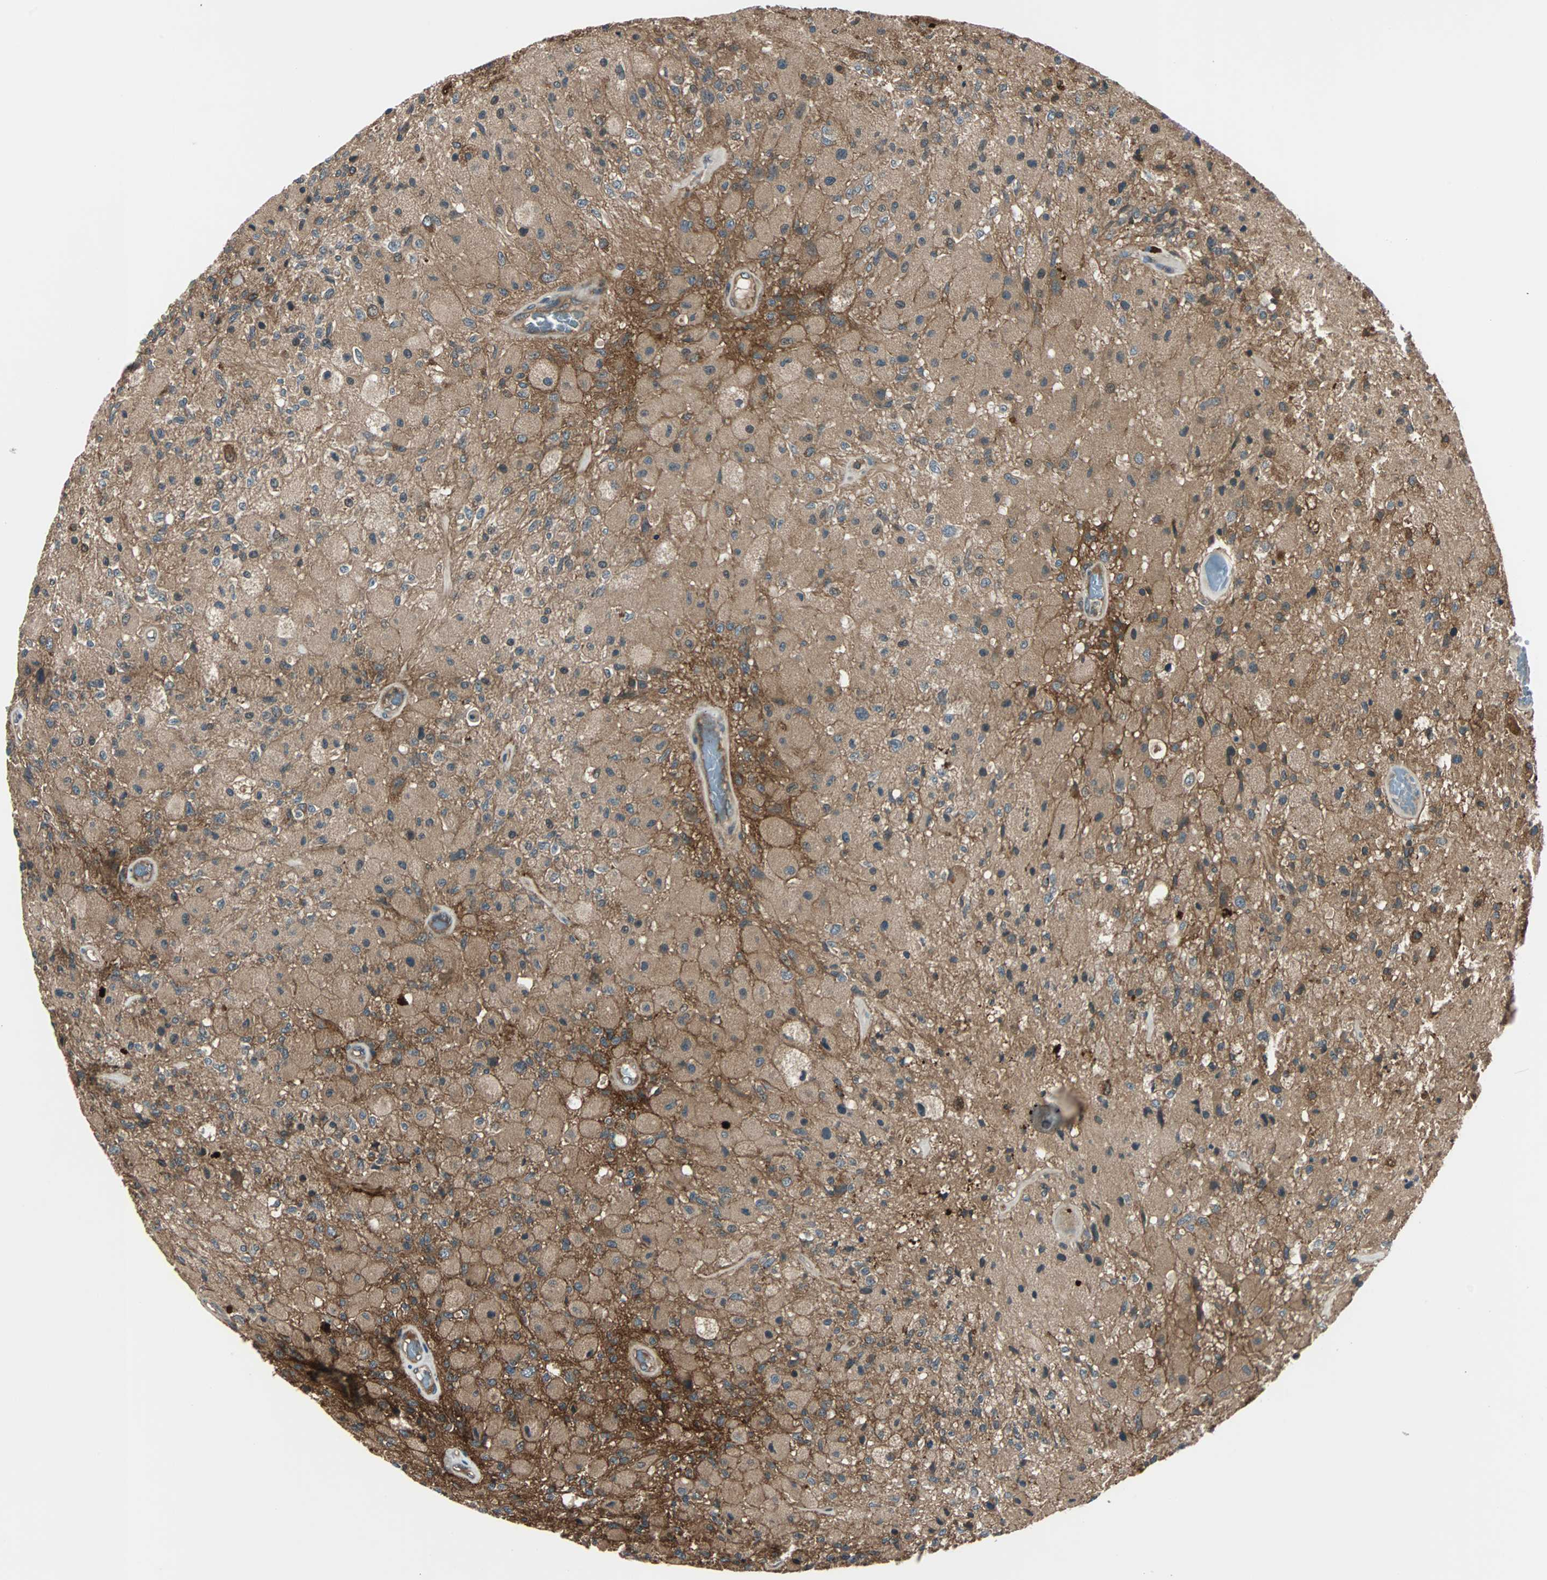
{"staining": {"intensity": "weak", "quantity": "<25%", "location": "cytoplasmic/membranous"}, "tissue": "glioma", "cell_type": "Tumor cells", "image_type": "cancer", "snomed": [{"axis": "morphology", "description": "Normal tissue, NOS"}, {"axis": "morphology", "description": "Glioma, malignant, High grade"}, {"axis": "topography", "description": "Cerebral cortex"}], "caption": "An immunohistochemistry photomicrograph of malignant glioma (high-grade) is shown. There is no staining in tumor cells of malignant glioma (high-grade).", "gene": "ARF1", "patient": {"sex": "male", "age": 77}}